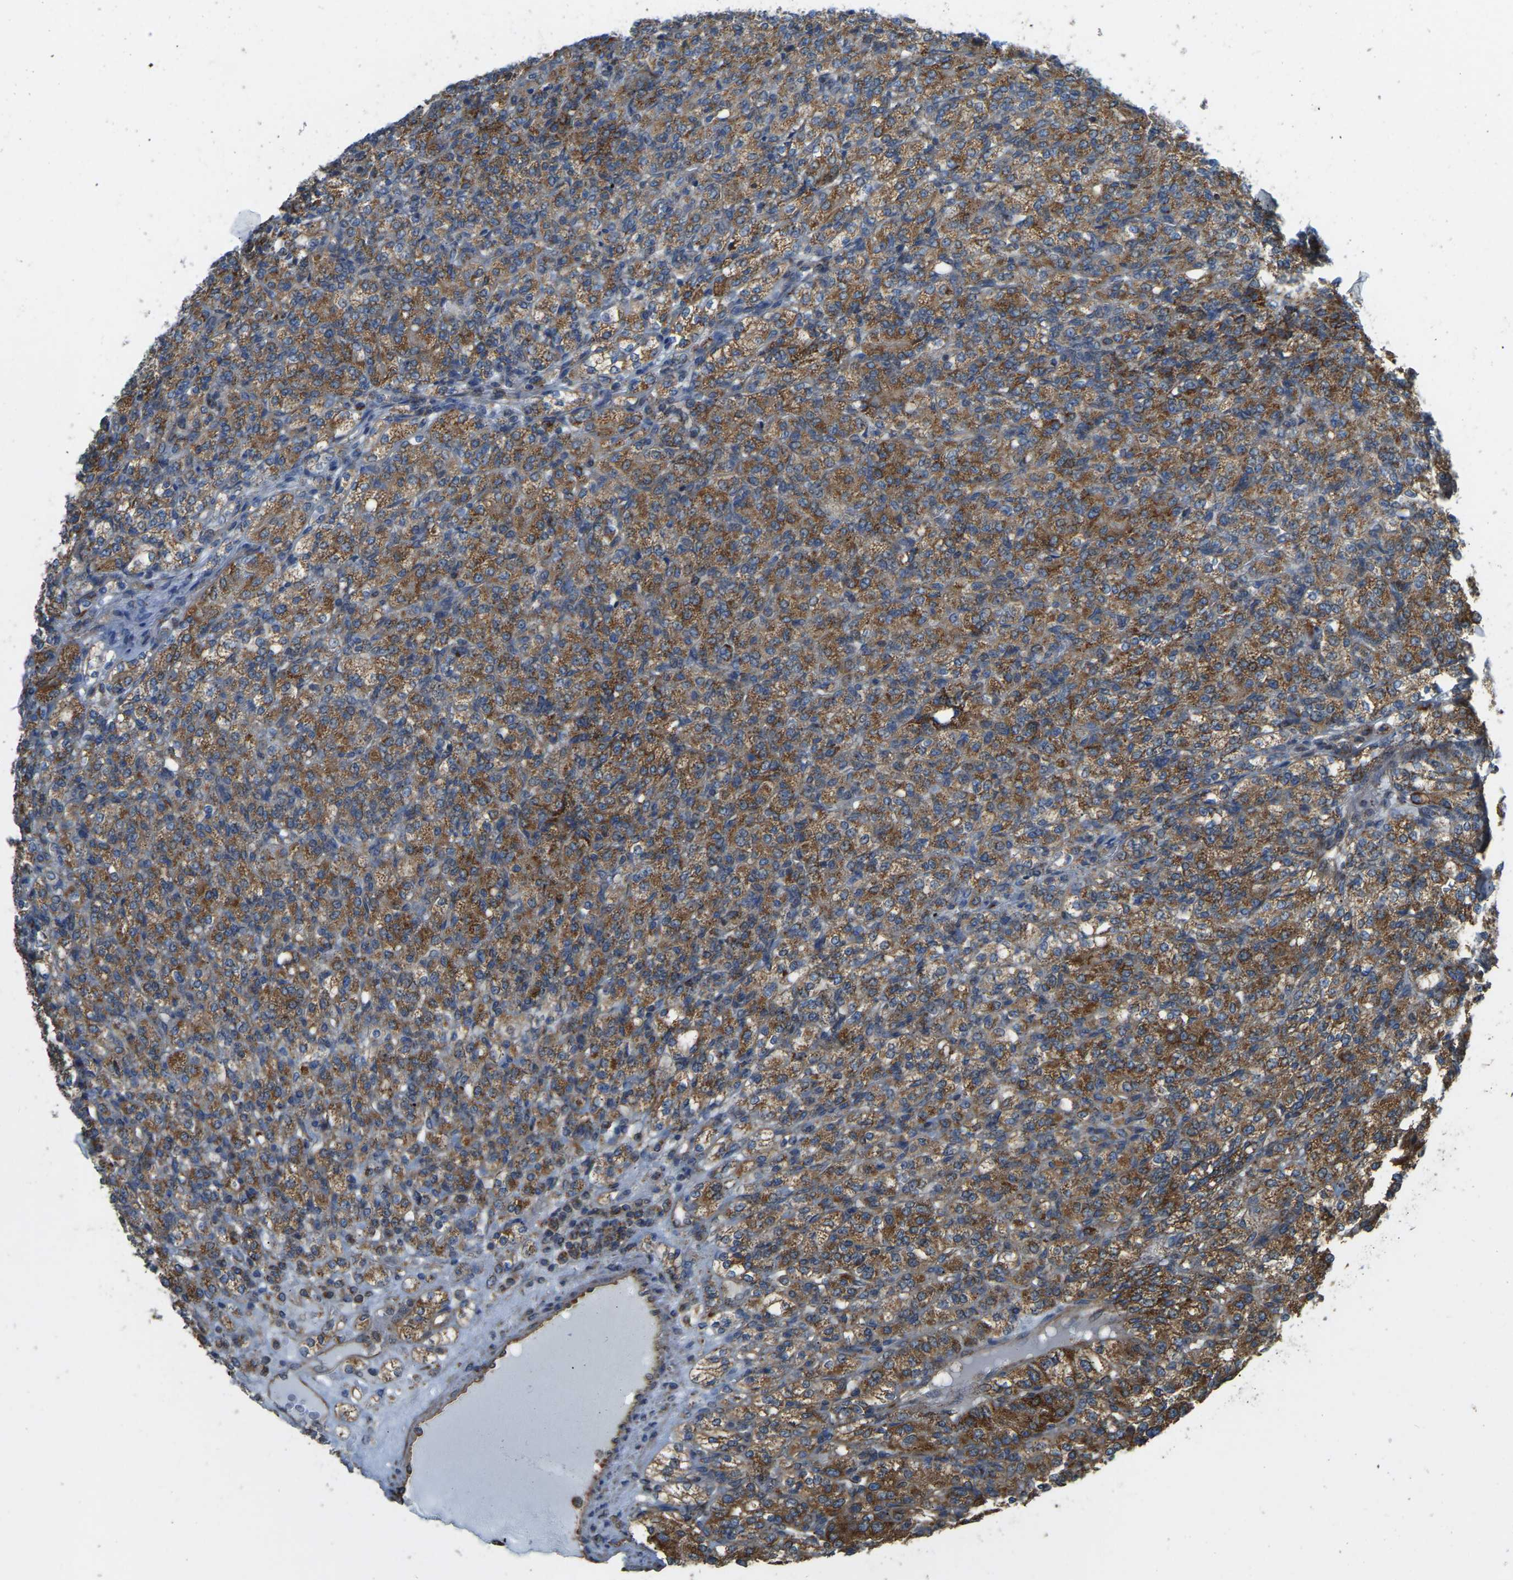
{"staining": {"intensity": "strong", "quantity": ">75%", "location": "cytoplasmic/membranous"}, "tissue": "renal cancer", "cell_type": "Tumor cells", "image_type": "cancer", "snomed": [{"axis": "morphology", "description": "Adenocarcinoma, NOS"}, {"axis": "topography", "description": "Kidney"}], "caption": "Protein expression analysis of human adenocarcinoma (renal) reveals strong cytoplasmic/membranous positivity in about >75% of tumor cells.", "gene": "PSMD7", "patient": {"sex": "male", "age": 77}}